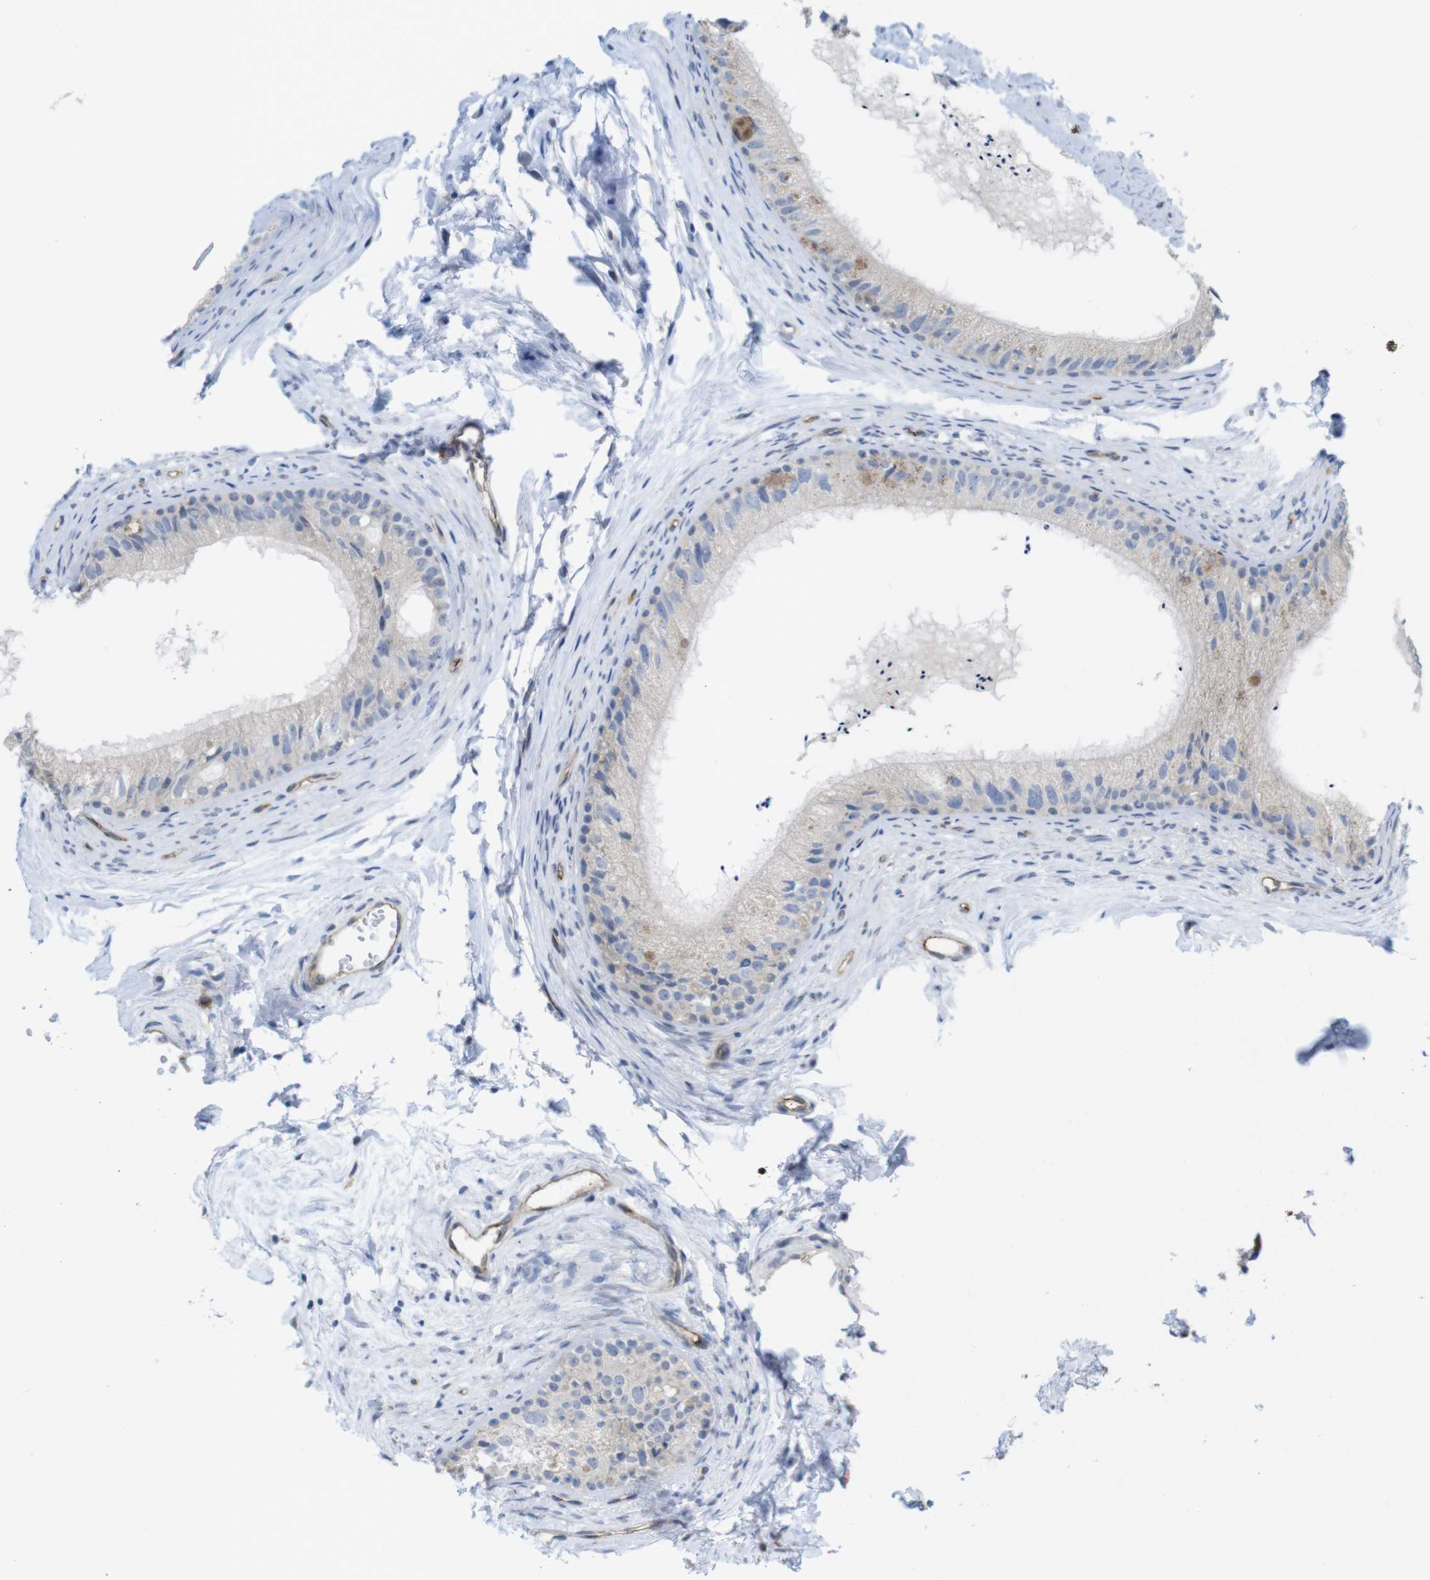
{"staining": {"intensity": "weak", "quantity": "25%-75%", "location": "cytoplasmic/membranous"}, "tissue": "epididymis", "cell_type": "Glandular cells", "image_type": "normal", "snomed": [{"axis": "morphology", "description": "Normal tissue, NOS"}, {"axis": "topography", "description": "Epididymis"}], "caption": "Epididymis stained for a protein exhibits weak cytoplasmic/membranous positivity in glandular cells. (DAB IHC, brown staining for protein, blue staining for nuclei).", "gene": "CCR6", "patient": {"sex": "male", "age": 56}}